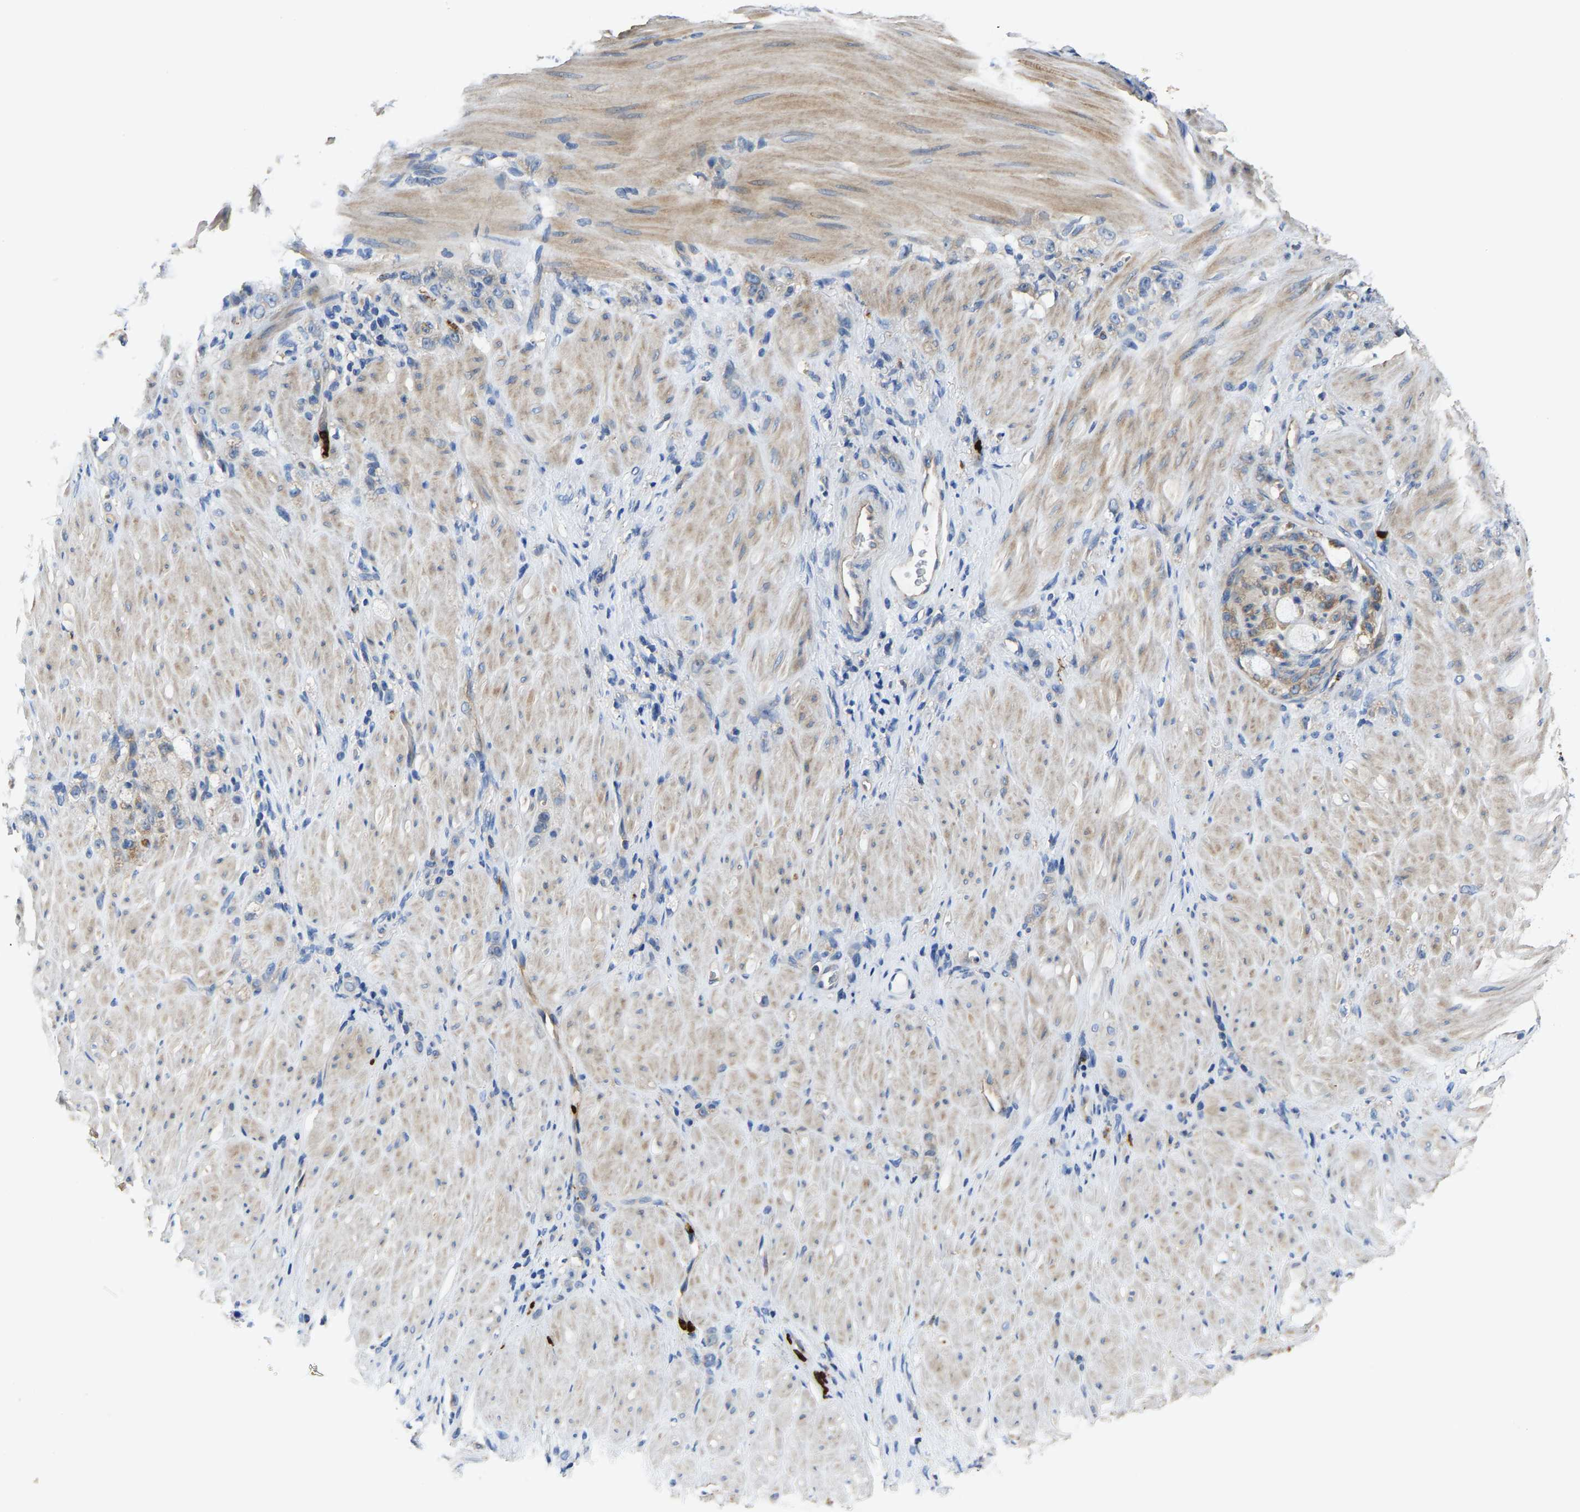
{"staining": {"intensity": "negative", "quantity": "none", "location": "none"}, "tissue": "stomach cancer", "cell_type": "Tumor cells", "image_type": "cancer", "snomed": [{"axis": "morphology", "description": "Normal tissue, NOS"}, {"axis": "morphology", "description": "Adenocarcinoma, NOS"}, {"axis": "topography", "description": "Stomach"}], "caption": "Tumor cells are negative for brown protein staining in stomach adenocarcinoma. The staining is performed using DAB brown chromogen with nuclei counter-stained in using hematoxylin.", "gene": "TRAF6", "patient": {"sex": "male", "age": 82}}